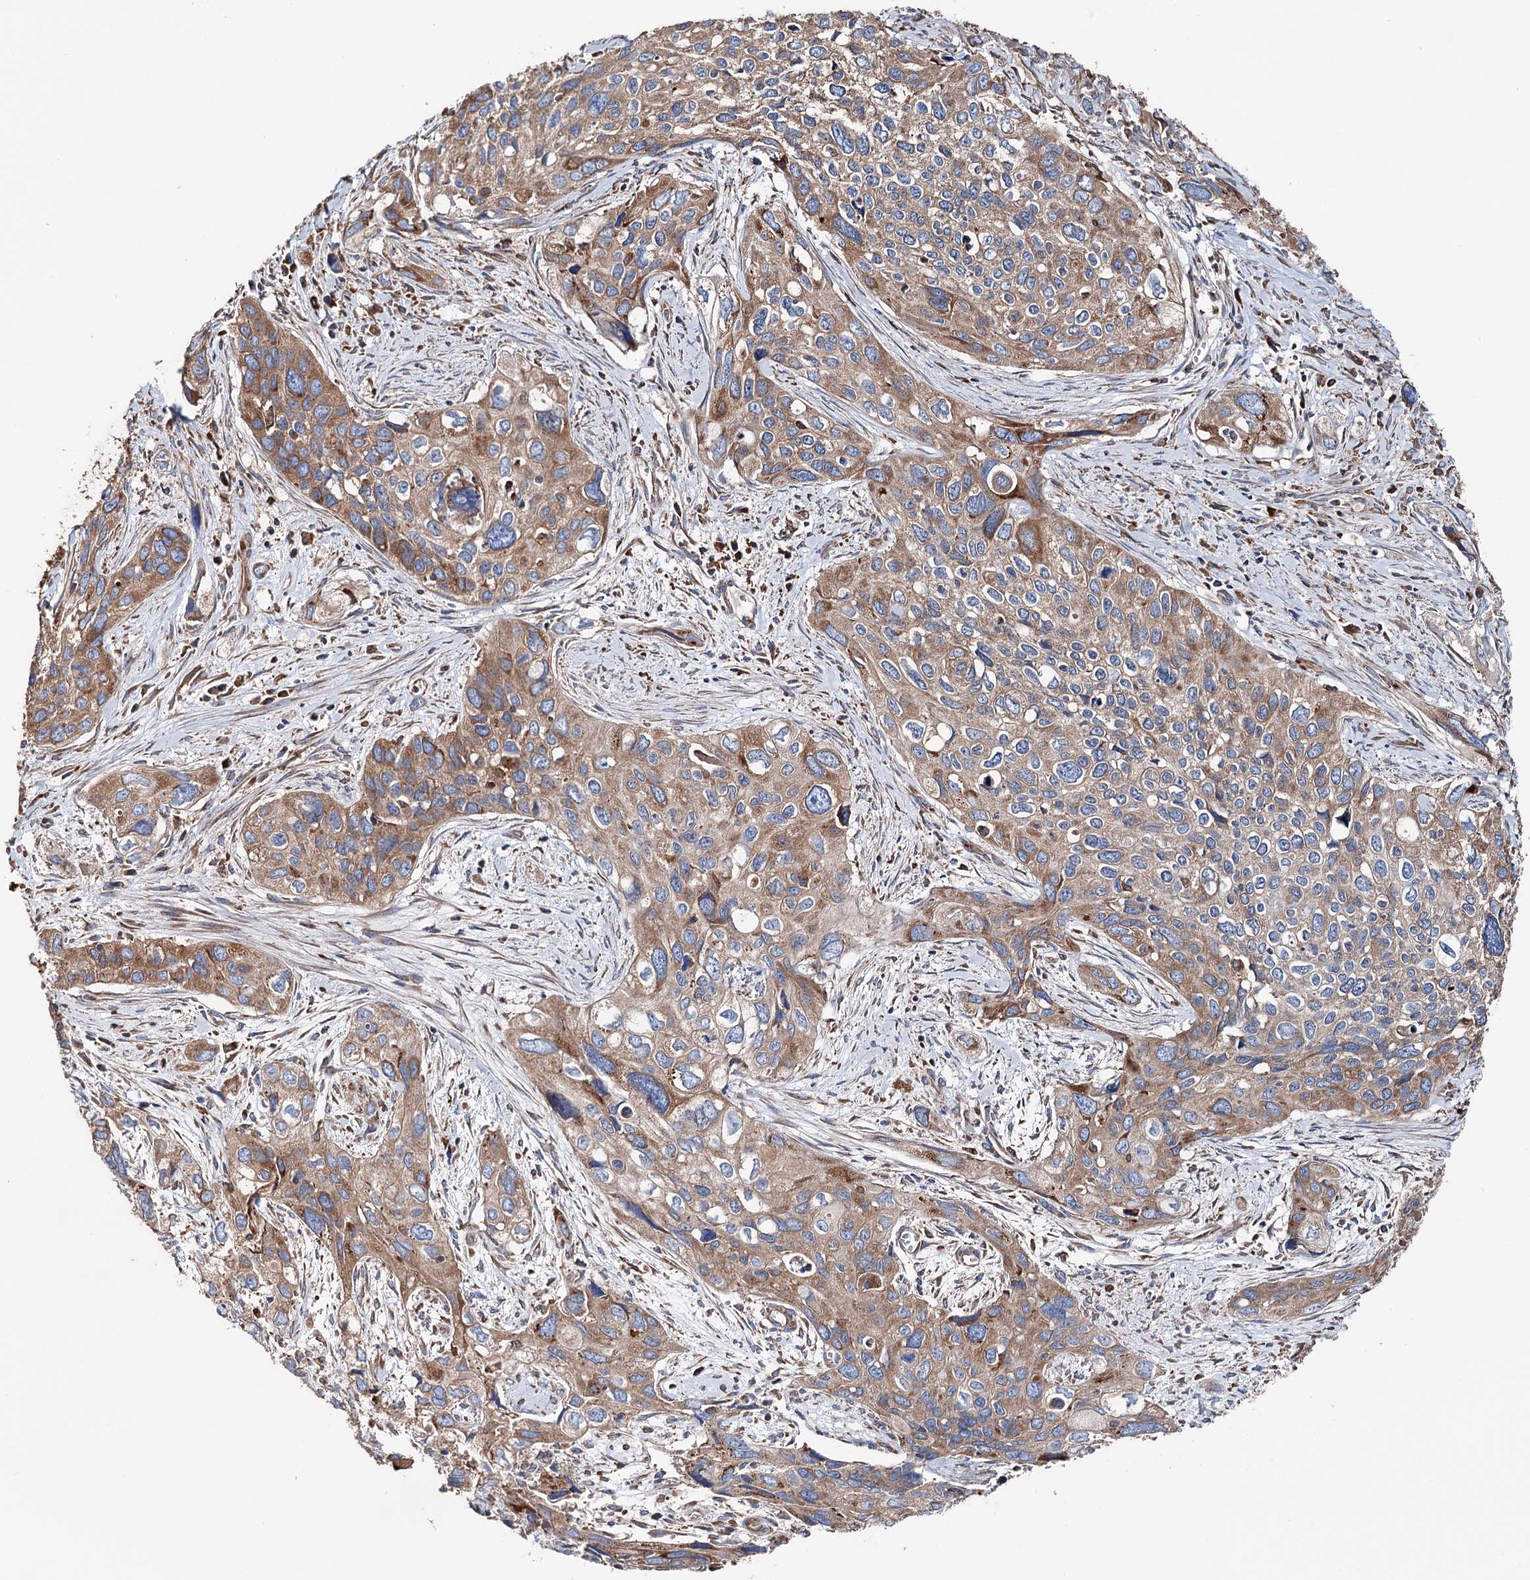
{"staining": {"intensity": "moderate", "quantity": ">75%", "location": "cytoplasmic/membranous"}, "tissue": "cervical cancer", "cell_type": "Tumor cells", "image_type": "cancer", "snomed": [{"axis": "morphology", "description": "Squamous cell carcinoma, NOS"}, {"axis": "topography", "description": "Cervix"}], "caption": "Immunohistochemical staining of cervical cancer reveals moderate cytoplasmic/membranous protein positivity in approximately >75% of tumor cells.", "gene": "ERP29", "patient": {"sex": "female", "age": 55}}